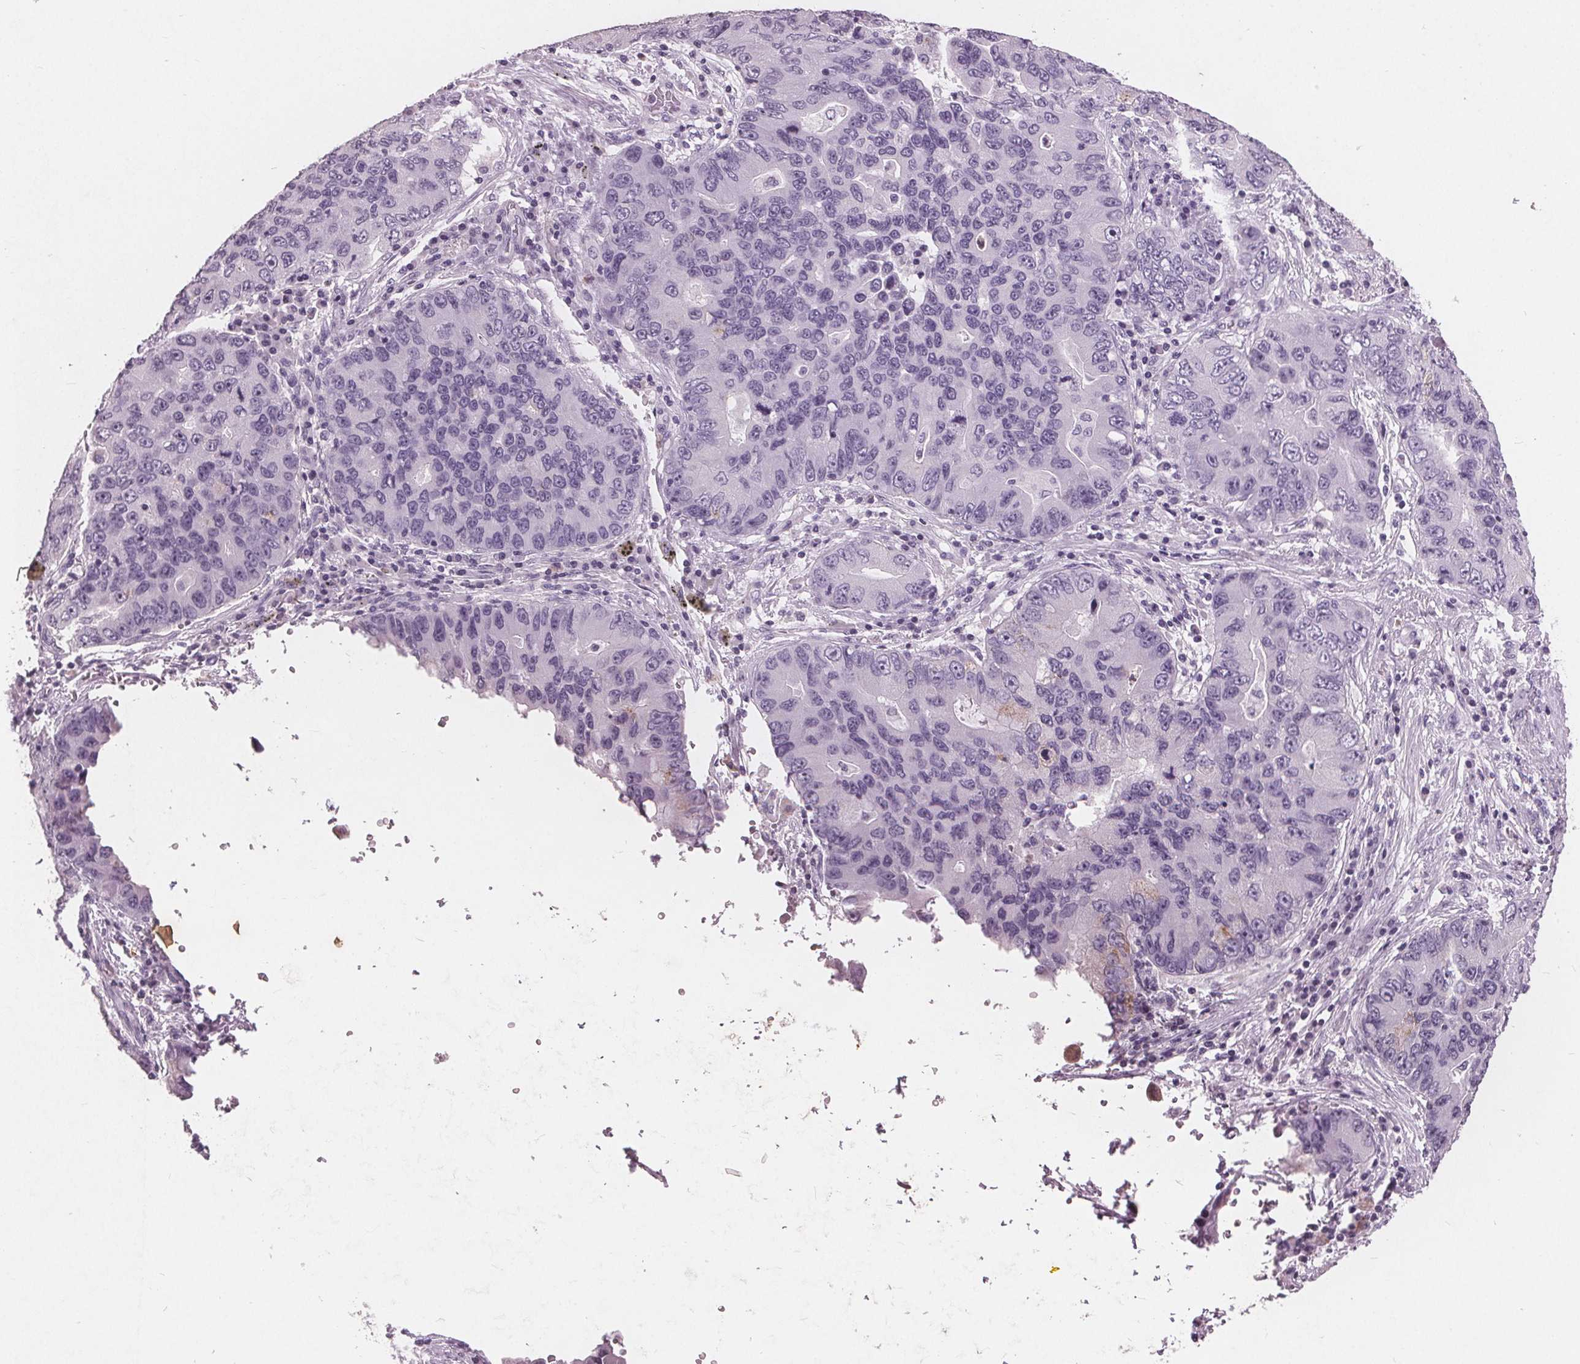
{"staining": {"intensity": "negative", "quantity": "none", "location": "none"}, "tissue": "lung cancer", "cell_type": "Tumor cells", "image_type": "cancer", "snomed": [{"axis": "morphology", "description": "Adenocarcinoma, NOS"}, {"axis": "morphology", "description": "Adenocarcinoma, metastatic, NOS"}, {"axis": "topography", "description": "Lymph node"}, {"axis": "topography", "description": "Lung"}], "caption": "There is no significant expression in tumor cells of lung cancer (adenocarcinoma).", "gene": "PTPN14", "patient": {"sex": "female", "age": 54}}